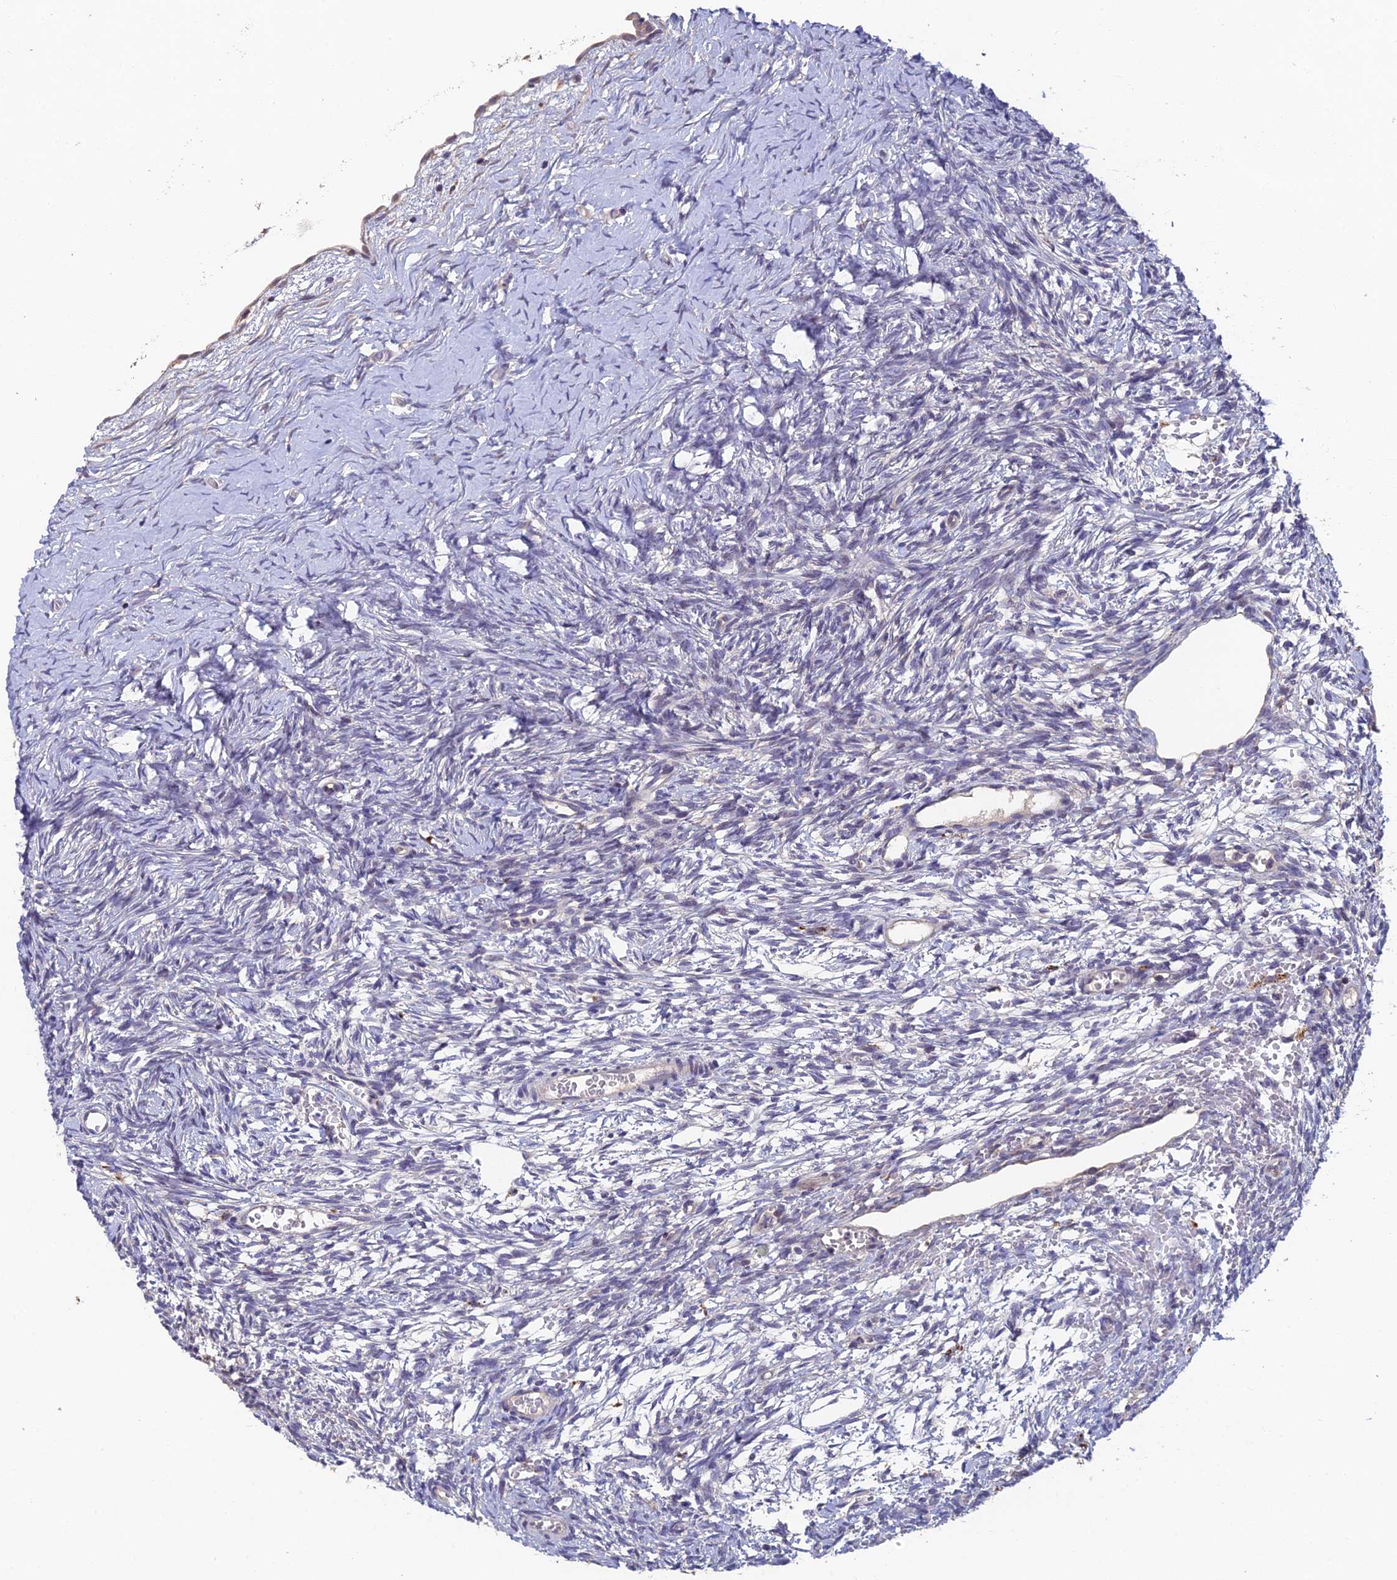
{"staining": {"intensity": "negative", "quantity": "none", "location": "none"}, "tissue": "ovary", "cell_type": "Follicle cells", "image_type": "normal", "snomed": [{"axis": "morphology", "description": "Normal tissue, NOS"}, {"axis": "topography", "description": "Ovary"}], "caption": "Normal ovary was stained to show a protein in brown. There is no significant staining in follicle cells. (Stains: DAB (3,3'-diaminobenzidine) IHC with hematoxylin counter stain, Microscopy: brightfield microscopy at high magnification).", "gene": "ADAMTS13", "patient": {"sex": "female", "age": 39}}